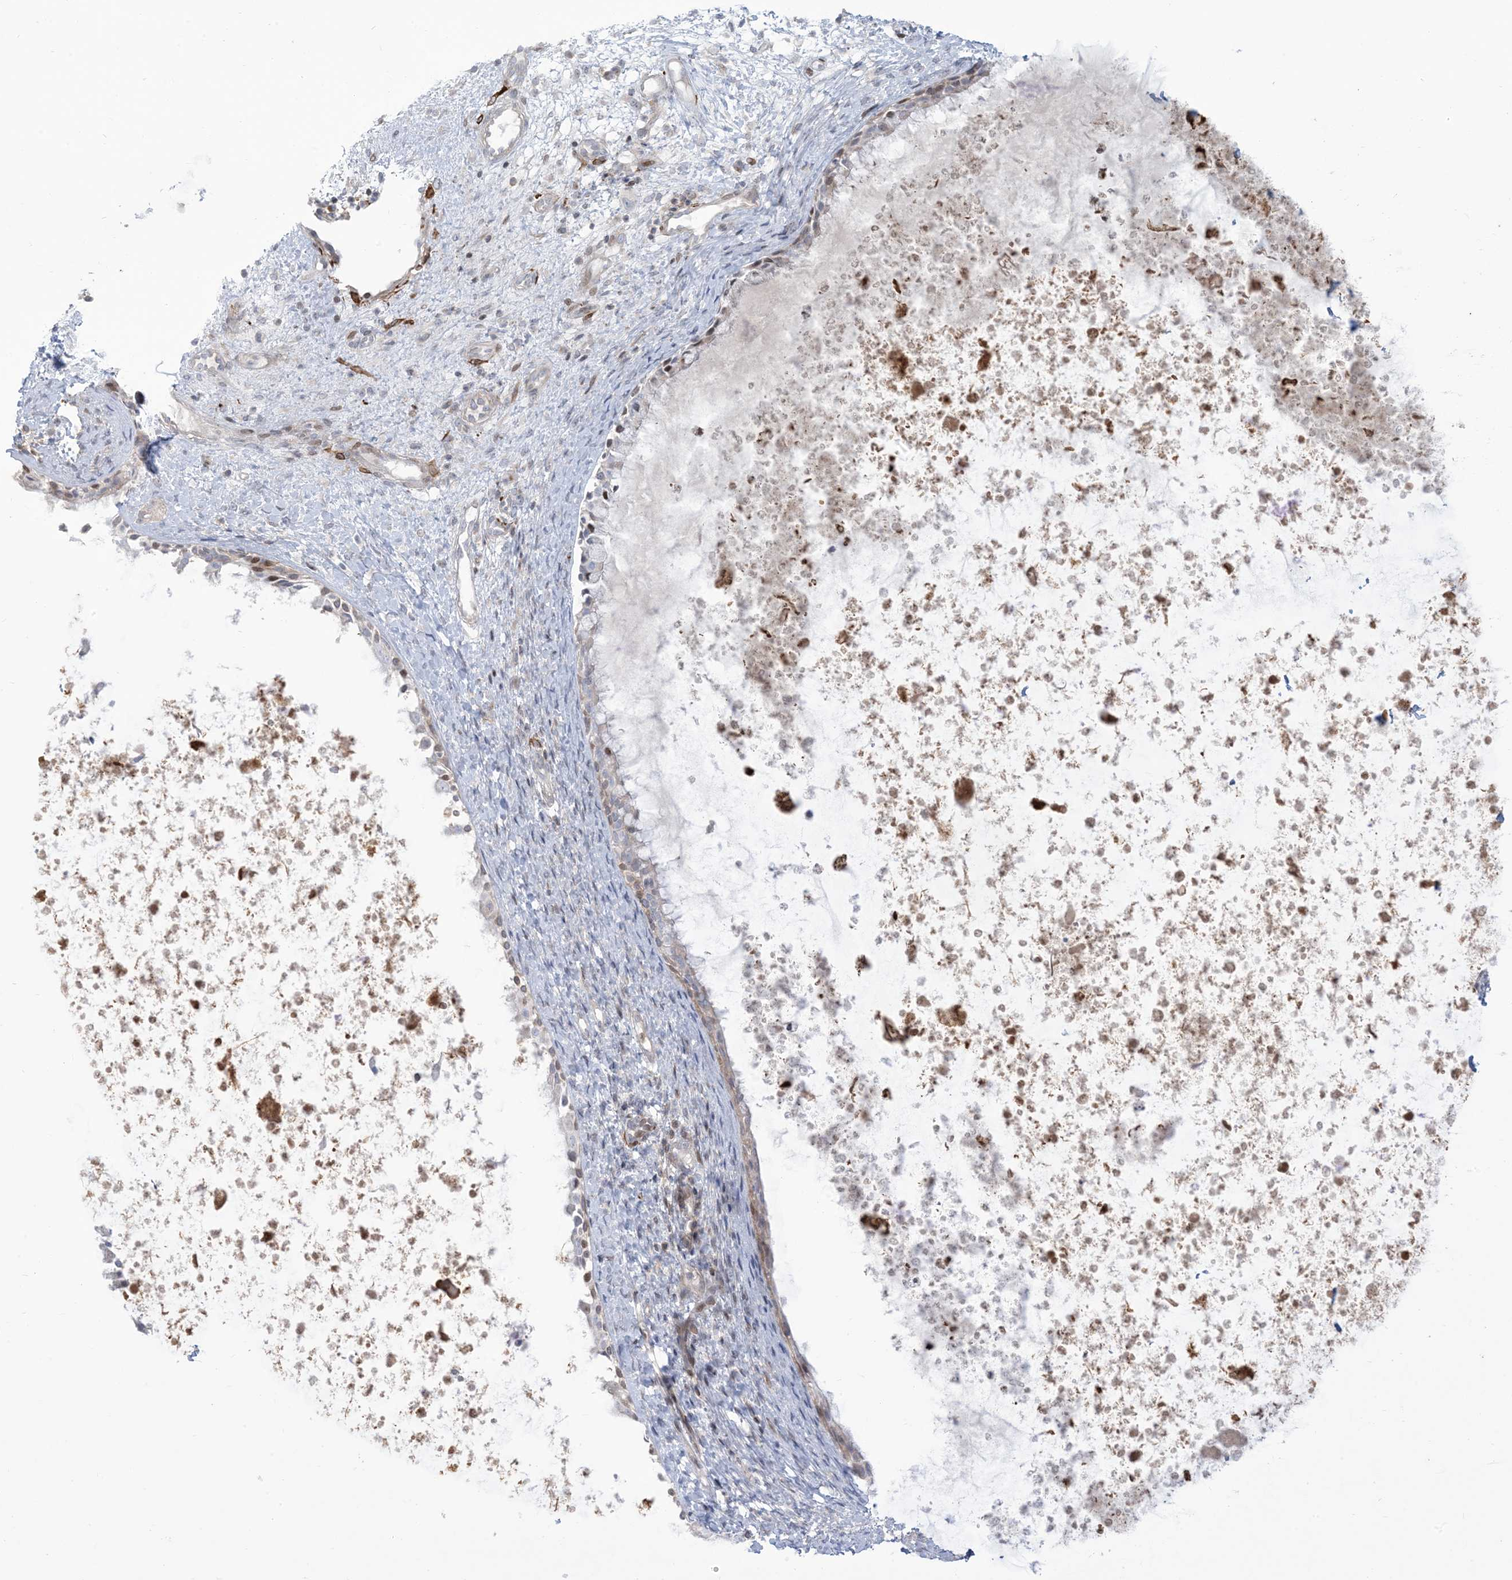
{"staining": {"intensity": "weak", "quantity": "<25%", "location": "cytoplasmic/membranous"}, "tissue": "nasopharynx", "cell_type": "Respiratory epithelial cells", "image_type": "normal", "snomed": [{"axis": "morphology", "description": "Normal tissue, NOS"}, {"axis": "topography", "description": "Nasopharynx"}], "caption": "Immunohistochemistry of benign nasopharynx demonstrates no expression in respiratory epithelial cells. Brightfield microscopy of IHC stained with DAB (3,3'-diaminobenzidine) (brown) and hematoxylin (blue), captured at high magnification.", "gene": "AFTPH", "patient": {"sex": "male", "age": 22}}